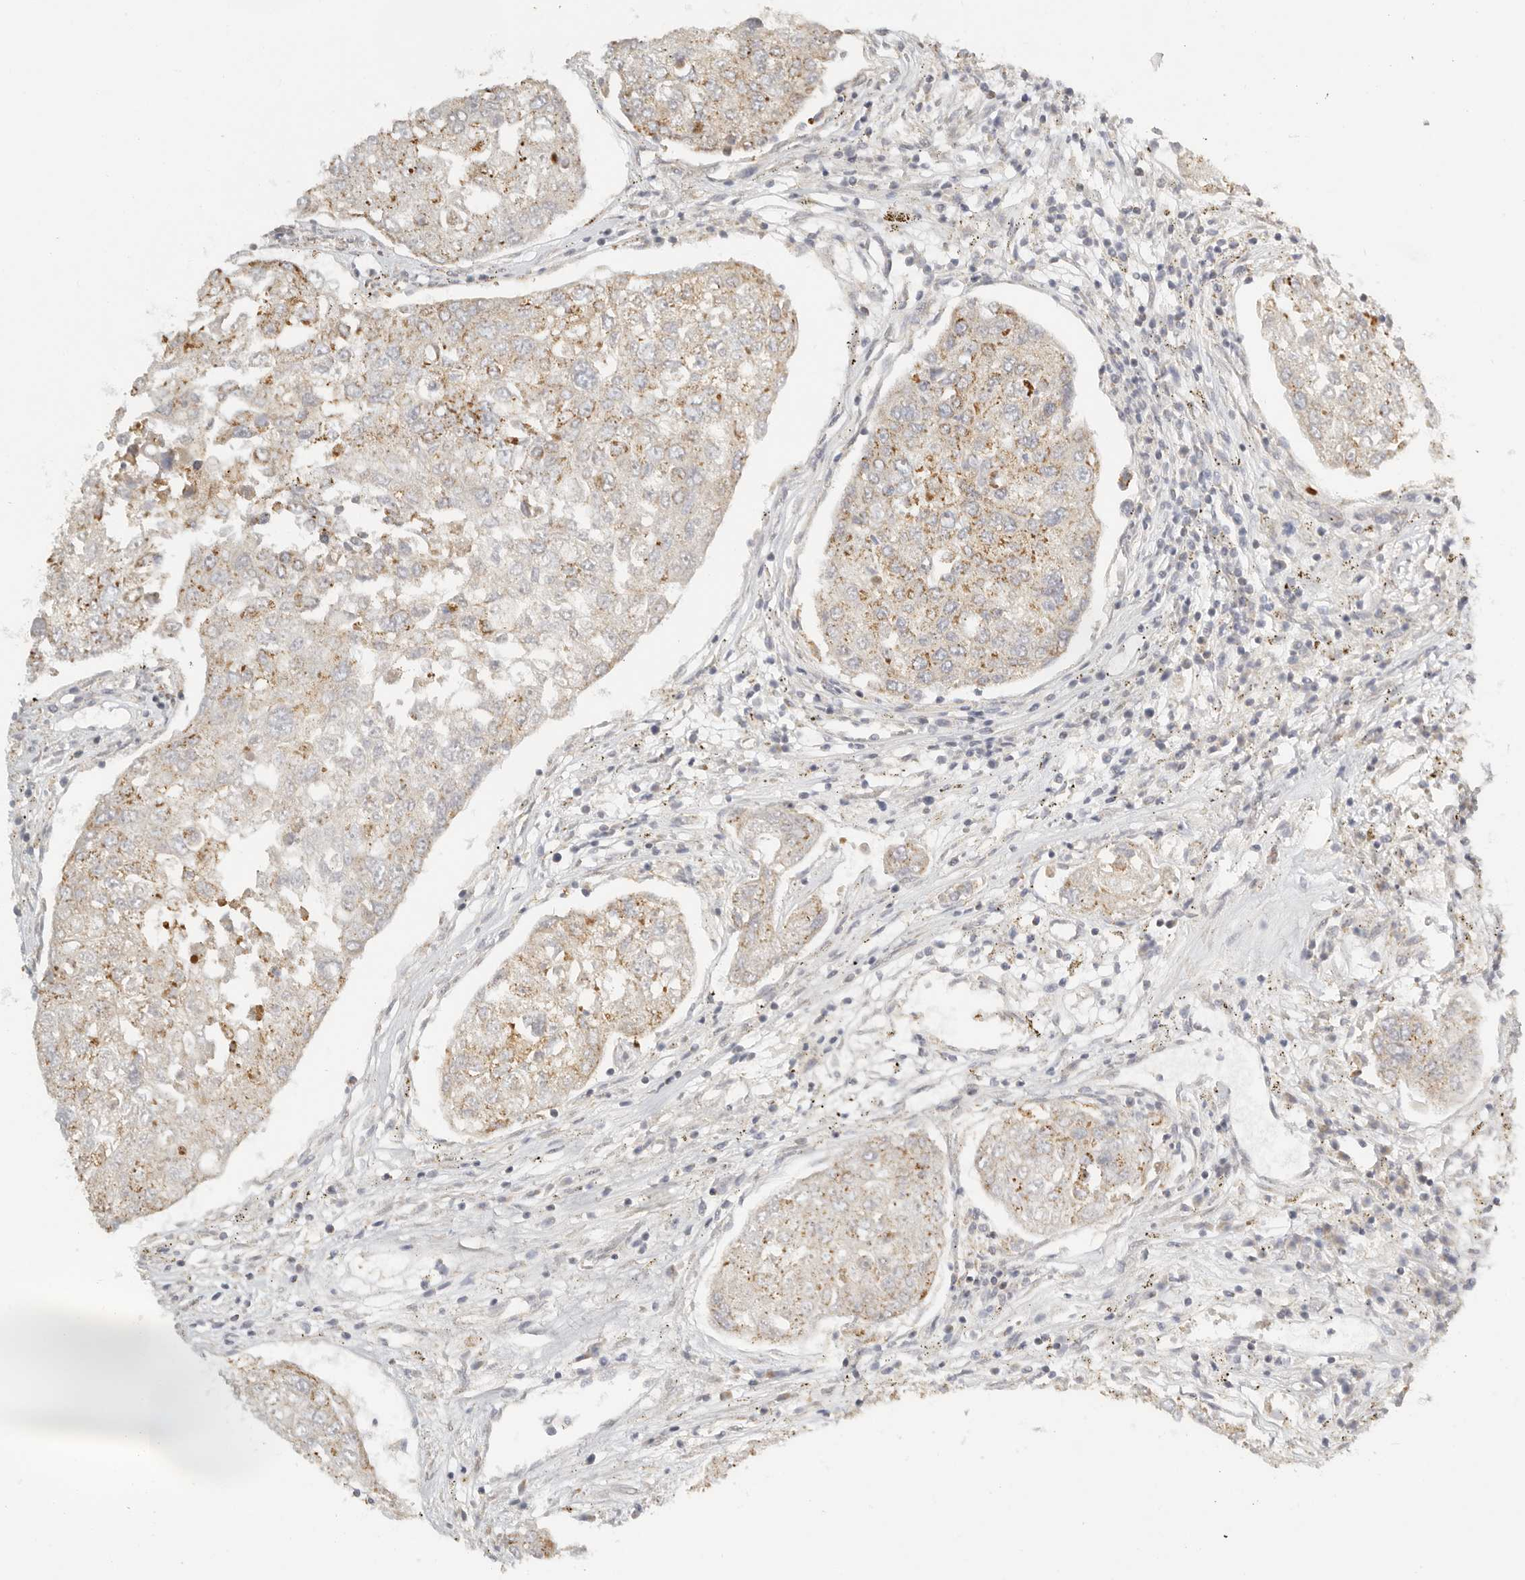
{"staining": {"intensity": "moderate", "quantity": ">75%", "location": "cytoplasmic/membranous"}, "tissue": "urothelial cancer", "cell_type": "Tumor cells", "image_type": "cancer", "snomed": [{"axis": "morphology", "description": "Urothelial carcinoma, High grade"}, {"axis": "topography", "description": "Lymph node"}, {"axis": "topography", "description": "Urinary bladder"}], "caption": "This histopathology image displays immunohistochemistry (IHC) staining of human urothelial cancer, with medium moderate cytoplasmic/membranous expression in about >75% of tumor cells.", "gene": "KDF1", "patient": {"sex": "male", "age": 51}}